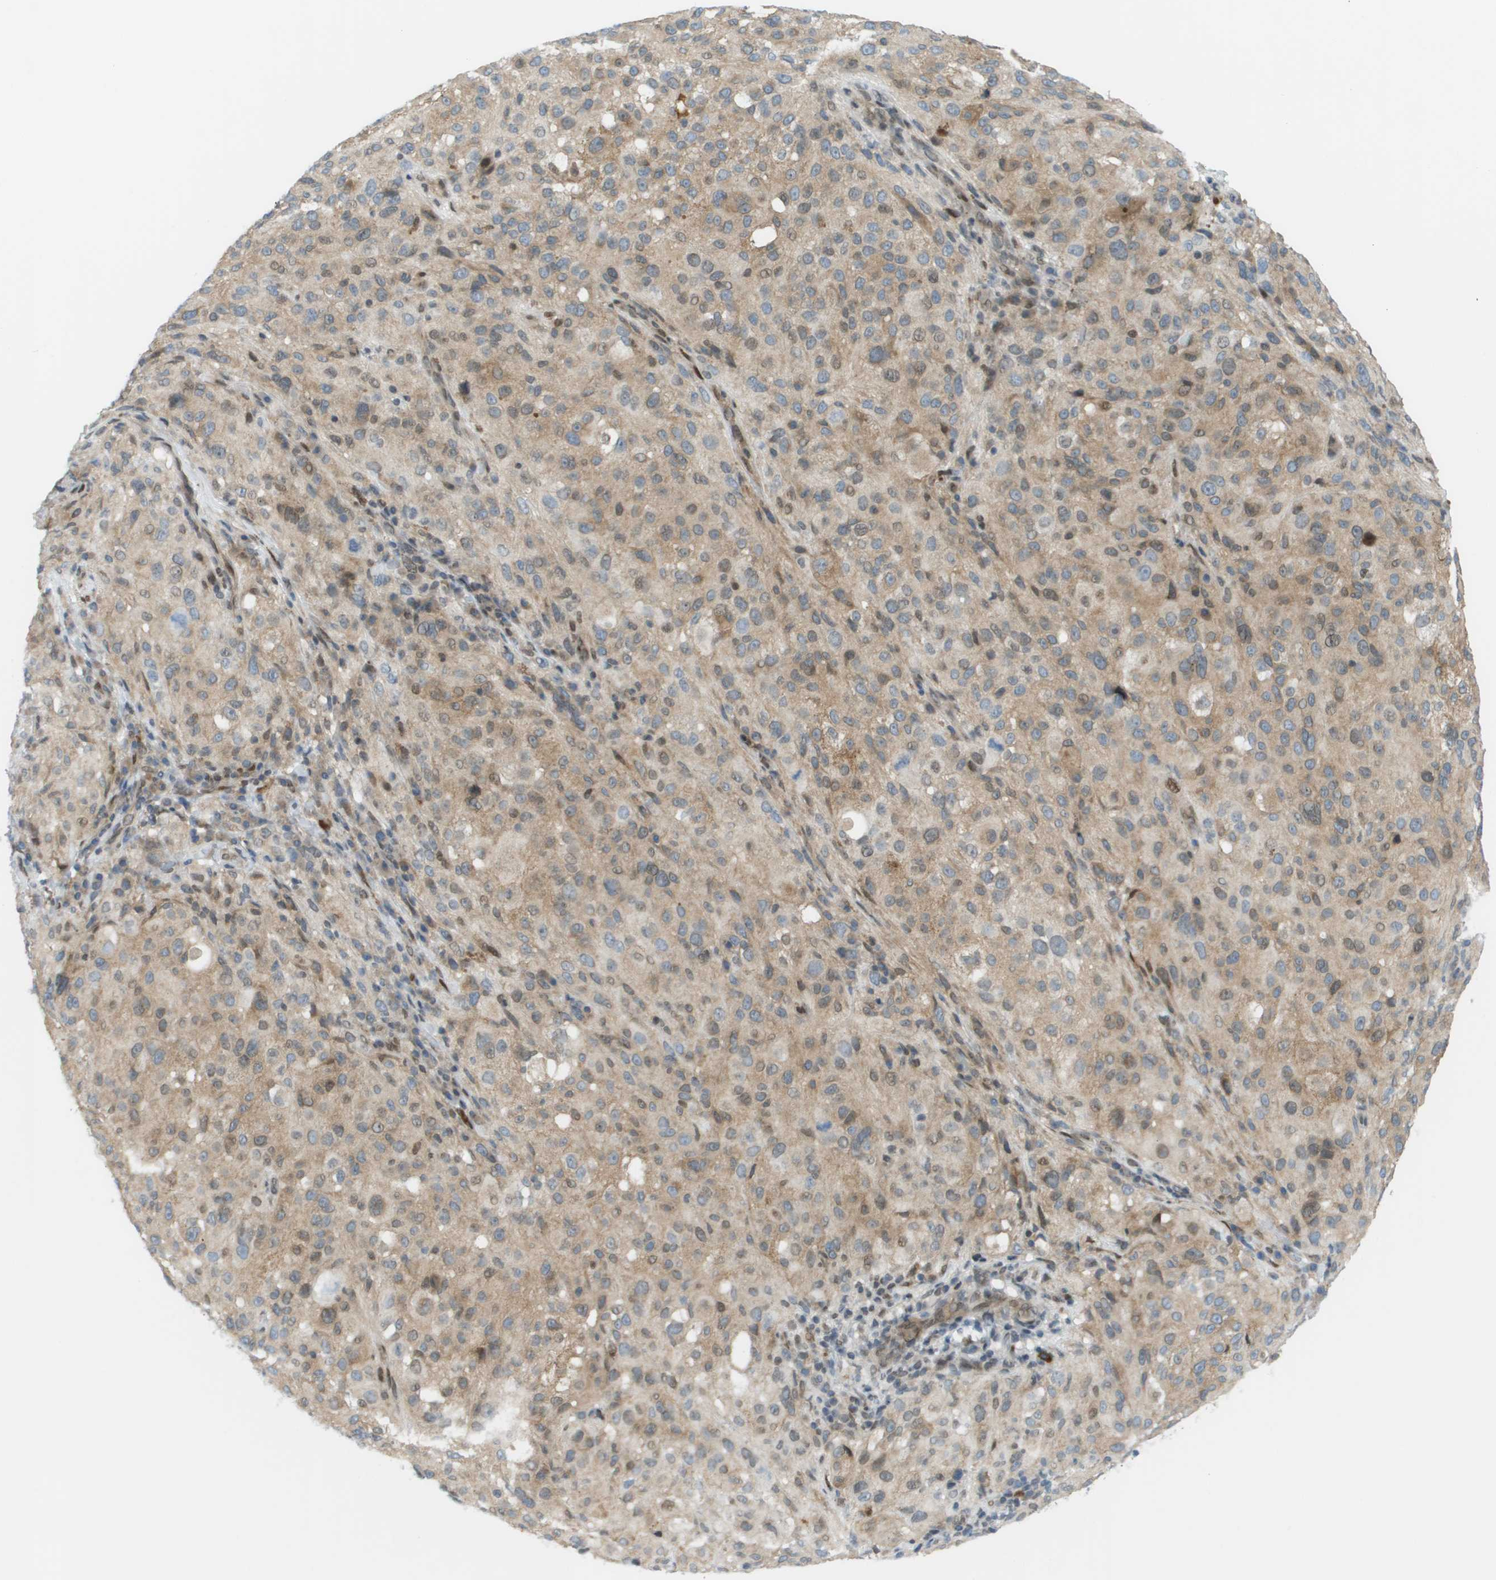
{"staining": {"intensity": "weak", "quantity": ">75%", "location": "cytoplasmic/membranous,nuclear"}, "tissue": "melanoma", "cell_type": "Tumor cells", "image_type": "cancer", "snomed": [{"axis": "morphology", "description": "Necrosis, NOS"}, {"axis": "morphology", "description": "Malignant melanoma, NOS"}, {"axis": "topography", "description": "Skin"}], "caption": "Immunohistochemistry micrograph of neoplastic tissue: malignant melanoma stained using immunohistochemistry (IHC) displays low levels of weak protein expression localized specifically in the cytoplasmic/membranous and nuclear of tumor cells, appearing as a cytoplasmic/membranous and nuclear brown color.", "gene": "CACNB4", "patient": {"sex": "female", "age": 87}}